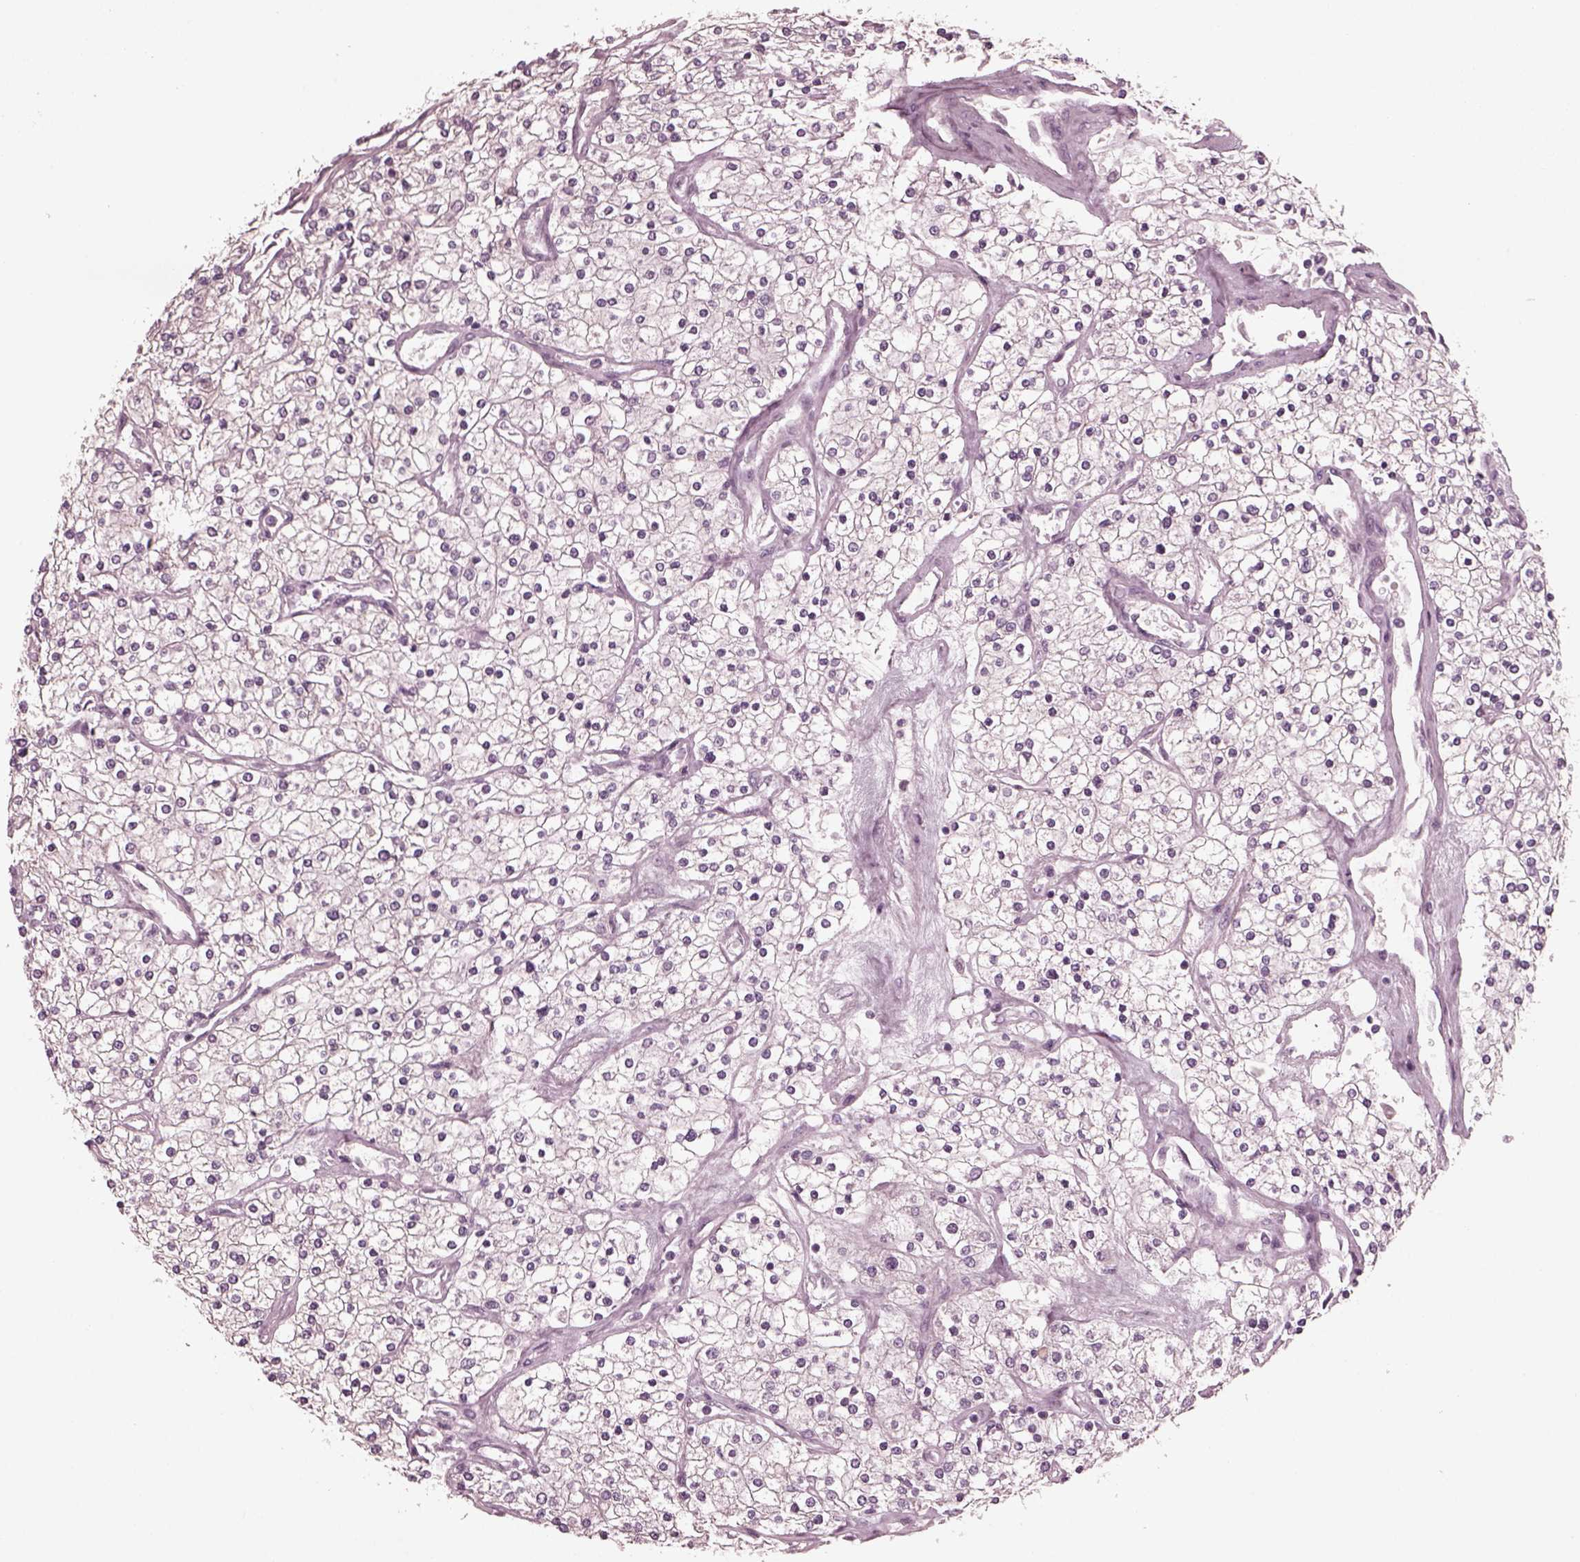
{"staining": {"intensity": "negative", "quantity": "none", "location": "none"}, "tissue": "renal cancer", "cell_type": "Tumor cells", "image_type": "cancer", "snomed": [{"axis": "morphology", "description": "Adenocarcinoma, NOS"}, {"axis": "topography", "description": "Kidney"}], "caption": "High power microscopy photomicrograph of an IHC photomicrograph of renal cancer (adenocarcinoma), revealing no significant expression in tumor cells.", "gene": "SAXO1", "patient": {"sex": "male", "age": 80}}